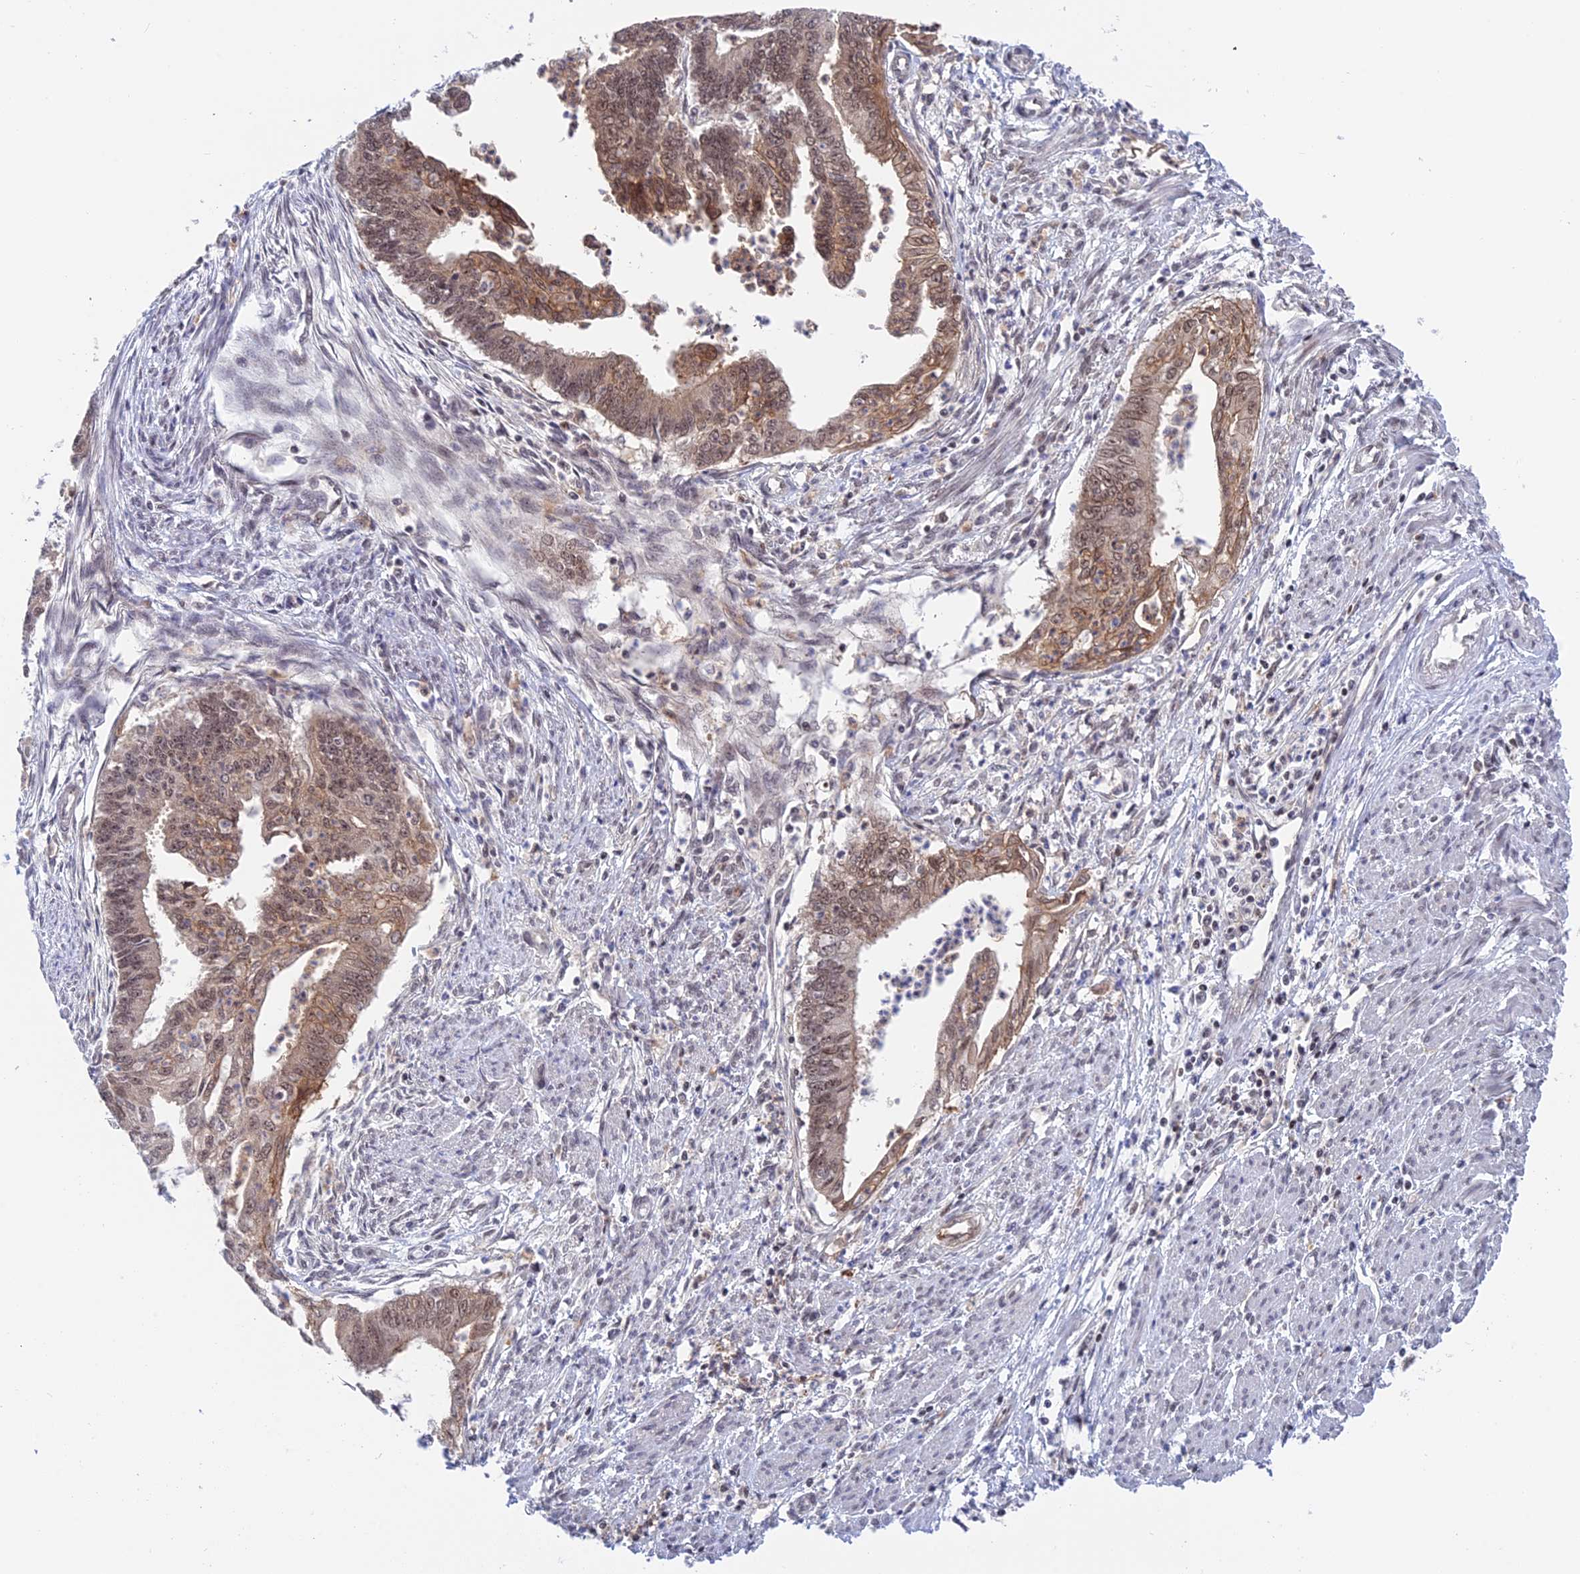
{"staining": {"intensity": "weak", "quantity": ">75%", "location": "cytoplasmic/membranous,nuclear"}, "tissue": "endometrial cancer", "cell_type": "Tumor cells", "image_type": "cancer", "snomed": [{"axis": "morphology", "description": "Adenocarcinoma, NOS"}, {"axis": "topography", "description": "Endometrium"}], "caption": "Immunohistochemical staining of human endometrial cancer (adenocarcinoma) reveals weak cytoplasmic/membranous and nuclear protein positivity in approximately >75% of tumor cells. Ihc stains the protein of interest in brown and the nuclei are stained blue.", "gene": "TCEA1", "patient": {"sex": "female", "age": 73}}